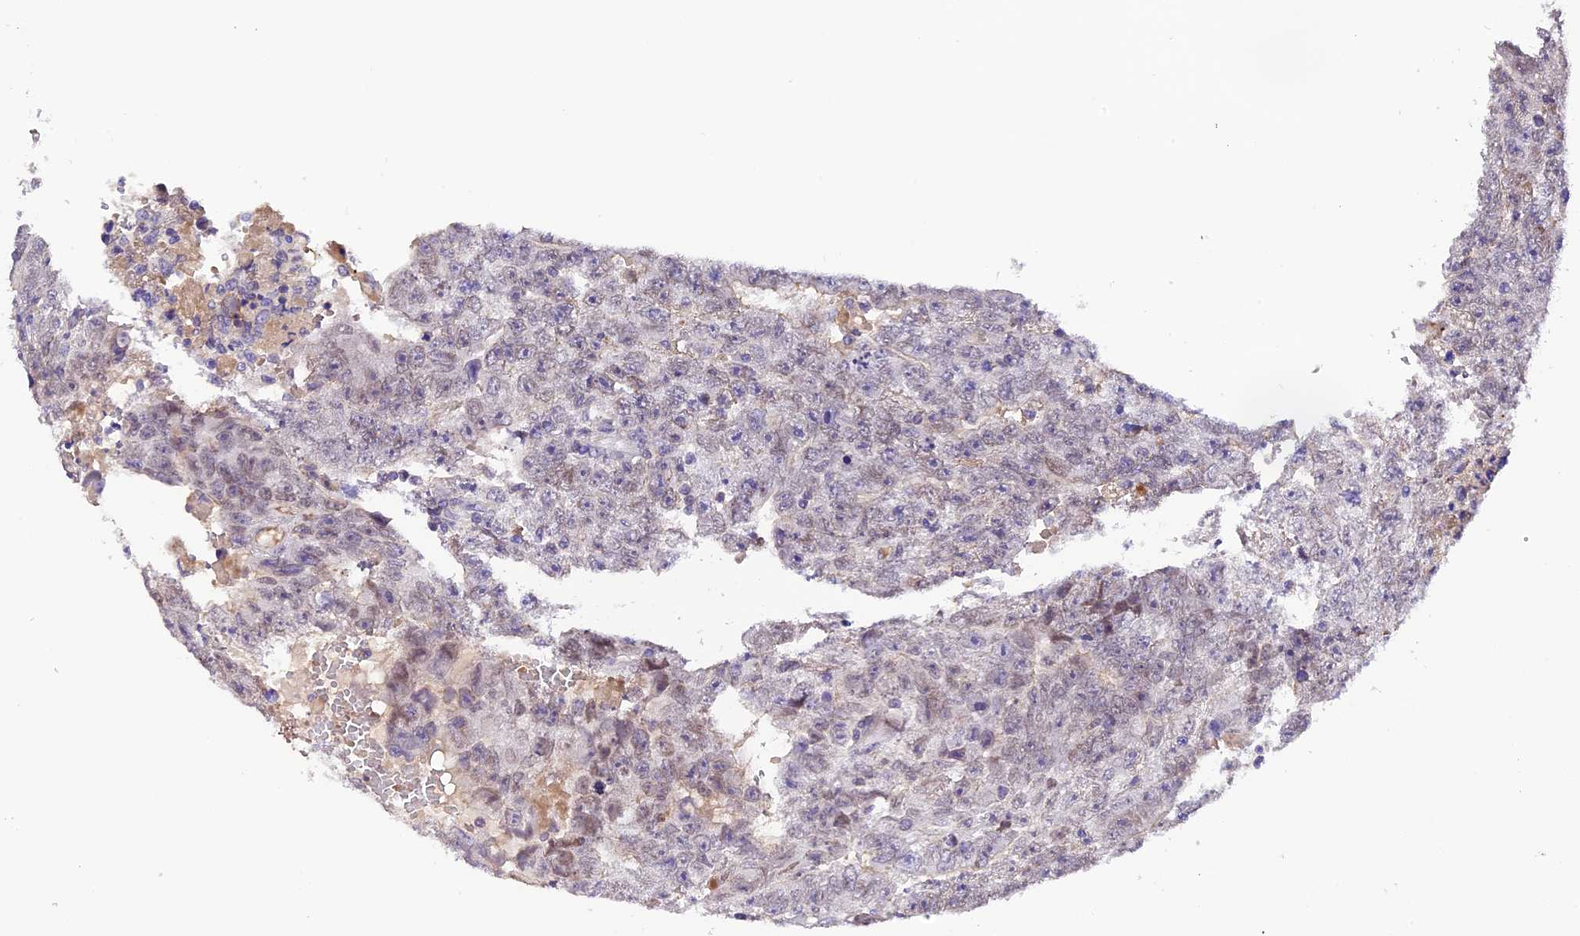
{"staining": {"intensity": "weak", "quantity": "<25%", "location": "nuclear"}, "tissue": "testis cancer", "cell_type": "Tumor cells", "image_type": "cancer", "snomed": [{"axis": "morphology", "description": "Carcinoma, Embryonal, NOS"}, {"axis": "topography", "description": "Testis"}], "caption": "The immunohistochemistry (IHC) photomicrograph has no significant positivity in tumor cells of testis embryonal carcinoma tissue. (DAB (3,3'-diaminobenzidine) immunohistochemistry, high magnification).", "gene": "MEX3B", "patient": {"sex": "male", "age": 25}}